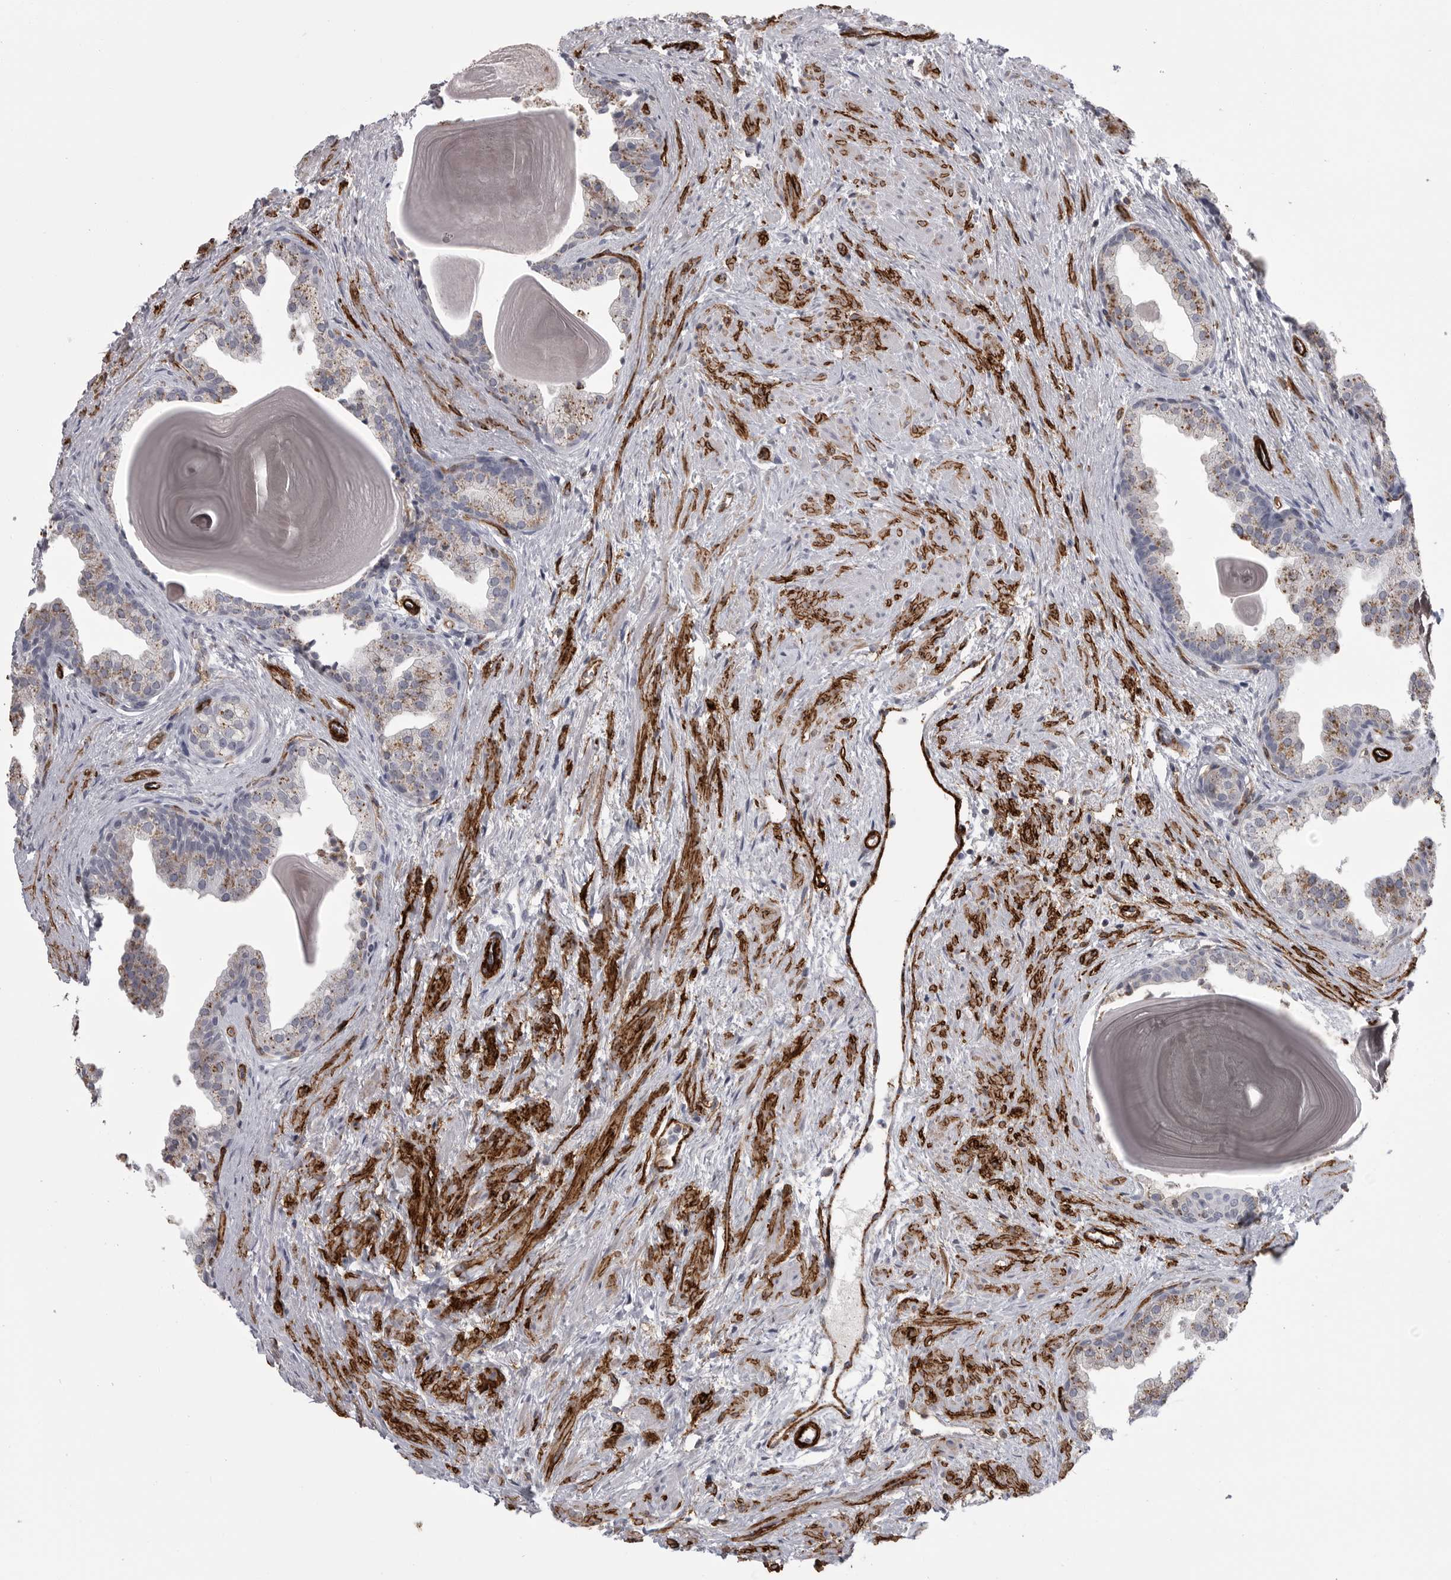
{"staining": {"intensity": "moderate", "quantity": "<25%", "location": "cytoplasmic/membranous"}, "tissue": "prostate", "cell_type": "Glandular cells", "image_type": "normal", "snomed": [{"axis": "morphology", "description": "Normal tissue, NOS"}, {"axis": "topography", "description": "Prostate"}], "caption": "Immunohistochemical staining of normal prostate displays moderate cytoplasmic/membranous protein staining in about <25% of glandular cells.", "gene": "AOC3", "patient": {"sex": "male", "age": 48}}